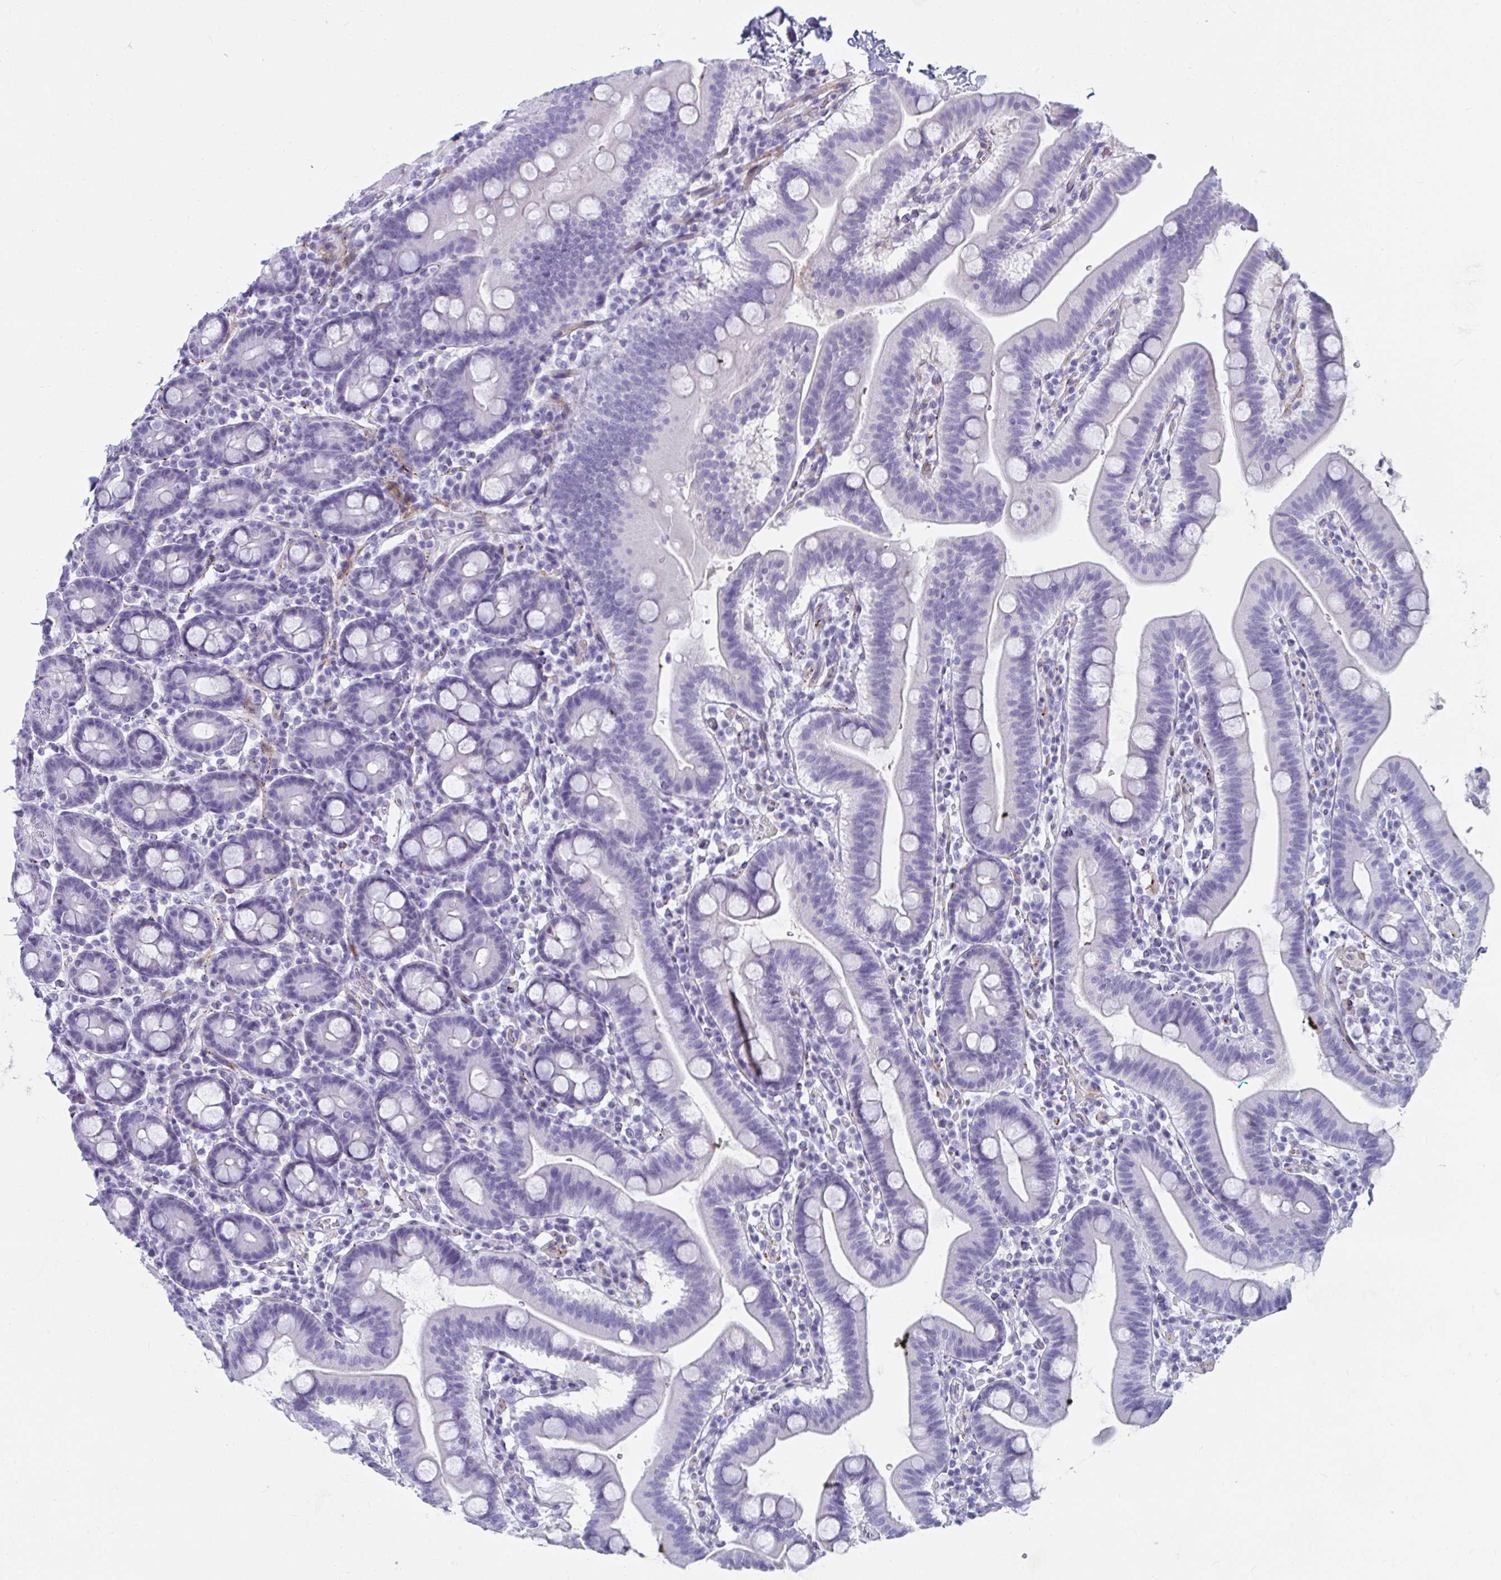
{"staining": {"intensity": "negative", "quantity": "none", "location": "none"}, "tissue": "duodenum", "cell_type": "Glandular cells", "image_type": "normal", "snomed": [{"axis": "morphology", "description": "Normal tissue, NOS"}, {"axis": "topography", "description": "Pancreas"}, {"axis": "topography", "description": "Duodenum"}], "caption": "Duodenum stained for a protein using immunohistochemistry reveals no expression glandular cells.", "gene": "NPY", "patient": {"sex": "male", "age": 59}}